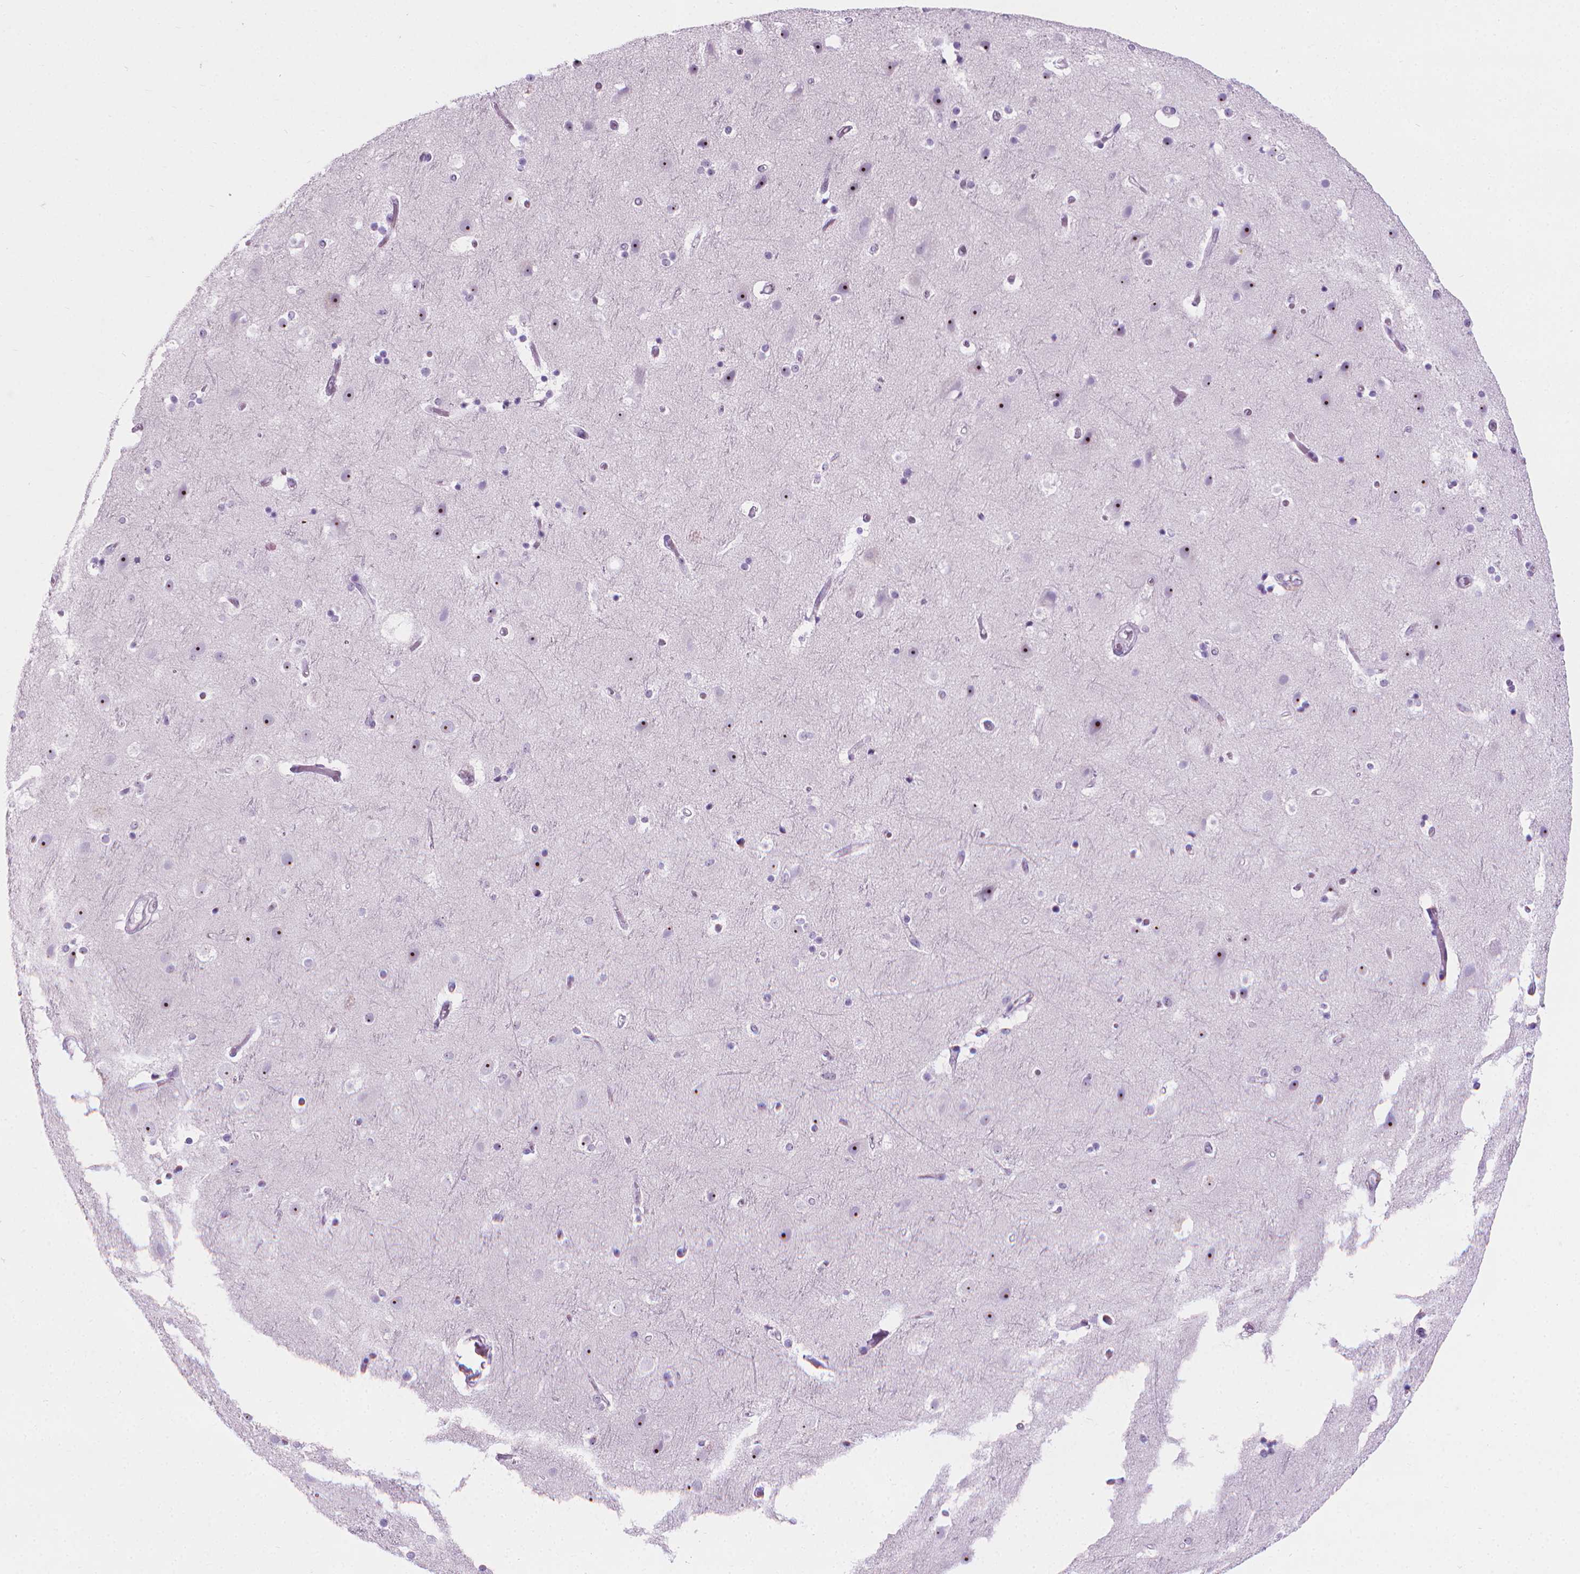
{"staining": {"intensity": "negative", "quantity": "none", "location": "none"}, "tissue": "cerebral cortex", "cell_type": "Endothelial cells", "image_type": "normal", "snomed": [{"axis": "morphology", "description": "Normal tissue, NOS"}, {"axis": "topography", "description": "Cerebral cortex"}], "caption": "DAB (3,3'-diaminobenzidine) immunohistochemical staining of benign cerebral cortex displays no significant staining in endothelial cells.", "gene": "NOL7", "patient": {"sex": "female", "age": 52}}